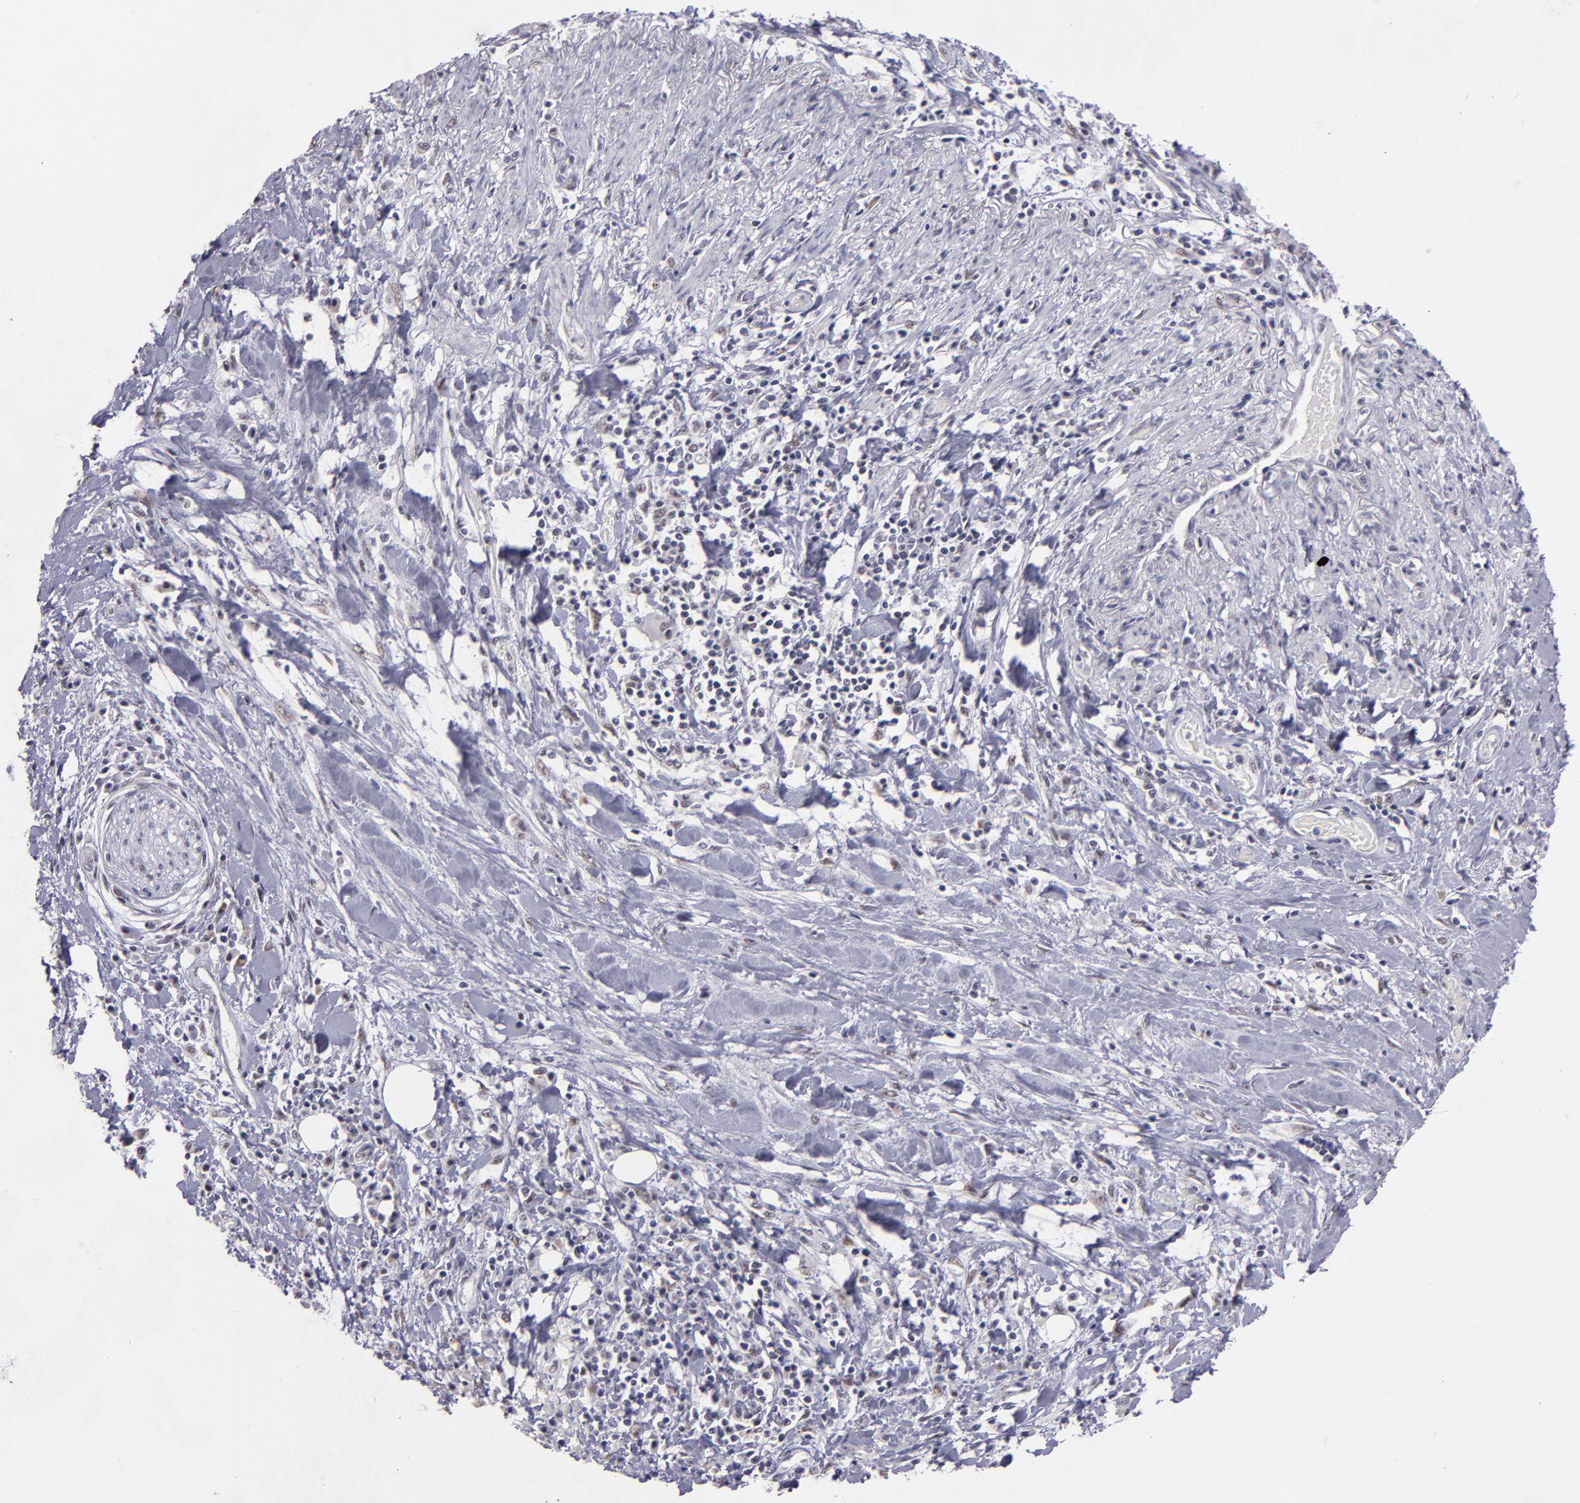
{"staining": {"intensity": "weak", "quantity": "<25%", "location": "nuclear"}, "tissue": "pancreatic cancer", "cell_type": "Tumor cells", "image_type": "cancer", "snomed": [{"axis": "morphology", "description": "Adenocarcinoma, NOS"}, {"axis": "topography", "description": "Pancreas"}], "caption": "The image demonstrates no staining of tumor cells in pancreatic cancer (adenocarcinoma). (DAB (3,3'-diaminobenzidine) immunohistochemistry (IHC), high magnification).", "gene": "OTUB2", "patient": {"sex": "female", "age": 64}}